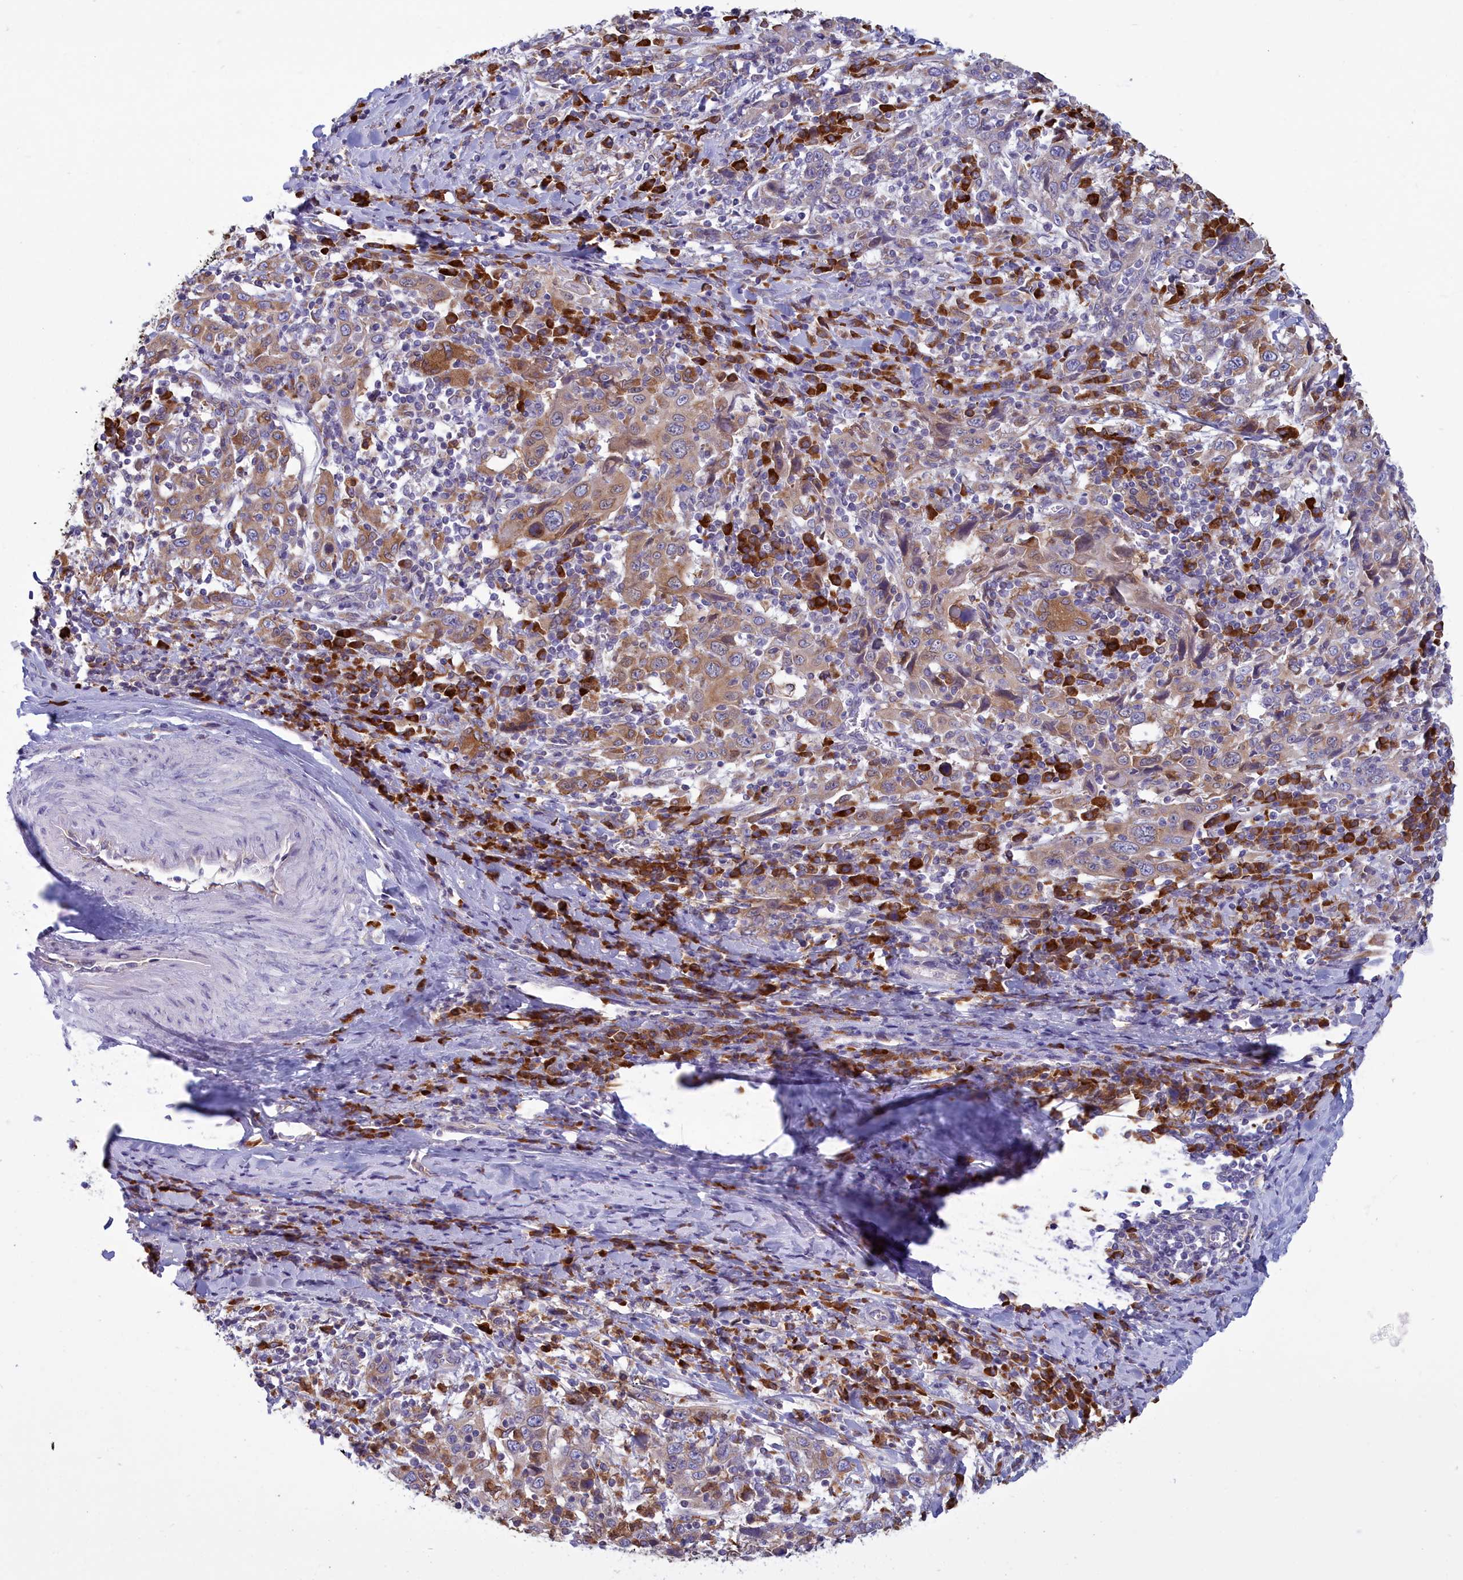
{"staining": {"intensity": "moderate", "quantity": ">75%", "location": "cytoplasmic/membranous"}, "tissue": "cervical cancer", "cell_type": "Tumor cells", "image_type": "cancer", "snomed": [{"axis": "morphology", "description": "Squamous cell carcinoma, NOS"}, {"axis": "topography", "description": "Cervix"}], "caption": "This is a micrograph of immunohistochemistry staining of squamous cell carcinoma (cervical), which shows moderate staining in the cytoplasmic/membranous of tumor cells.", "gene": "HM13", "patient": {"sex": "female", "age": 46}}